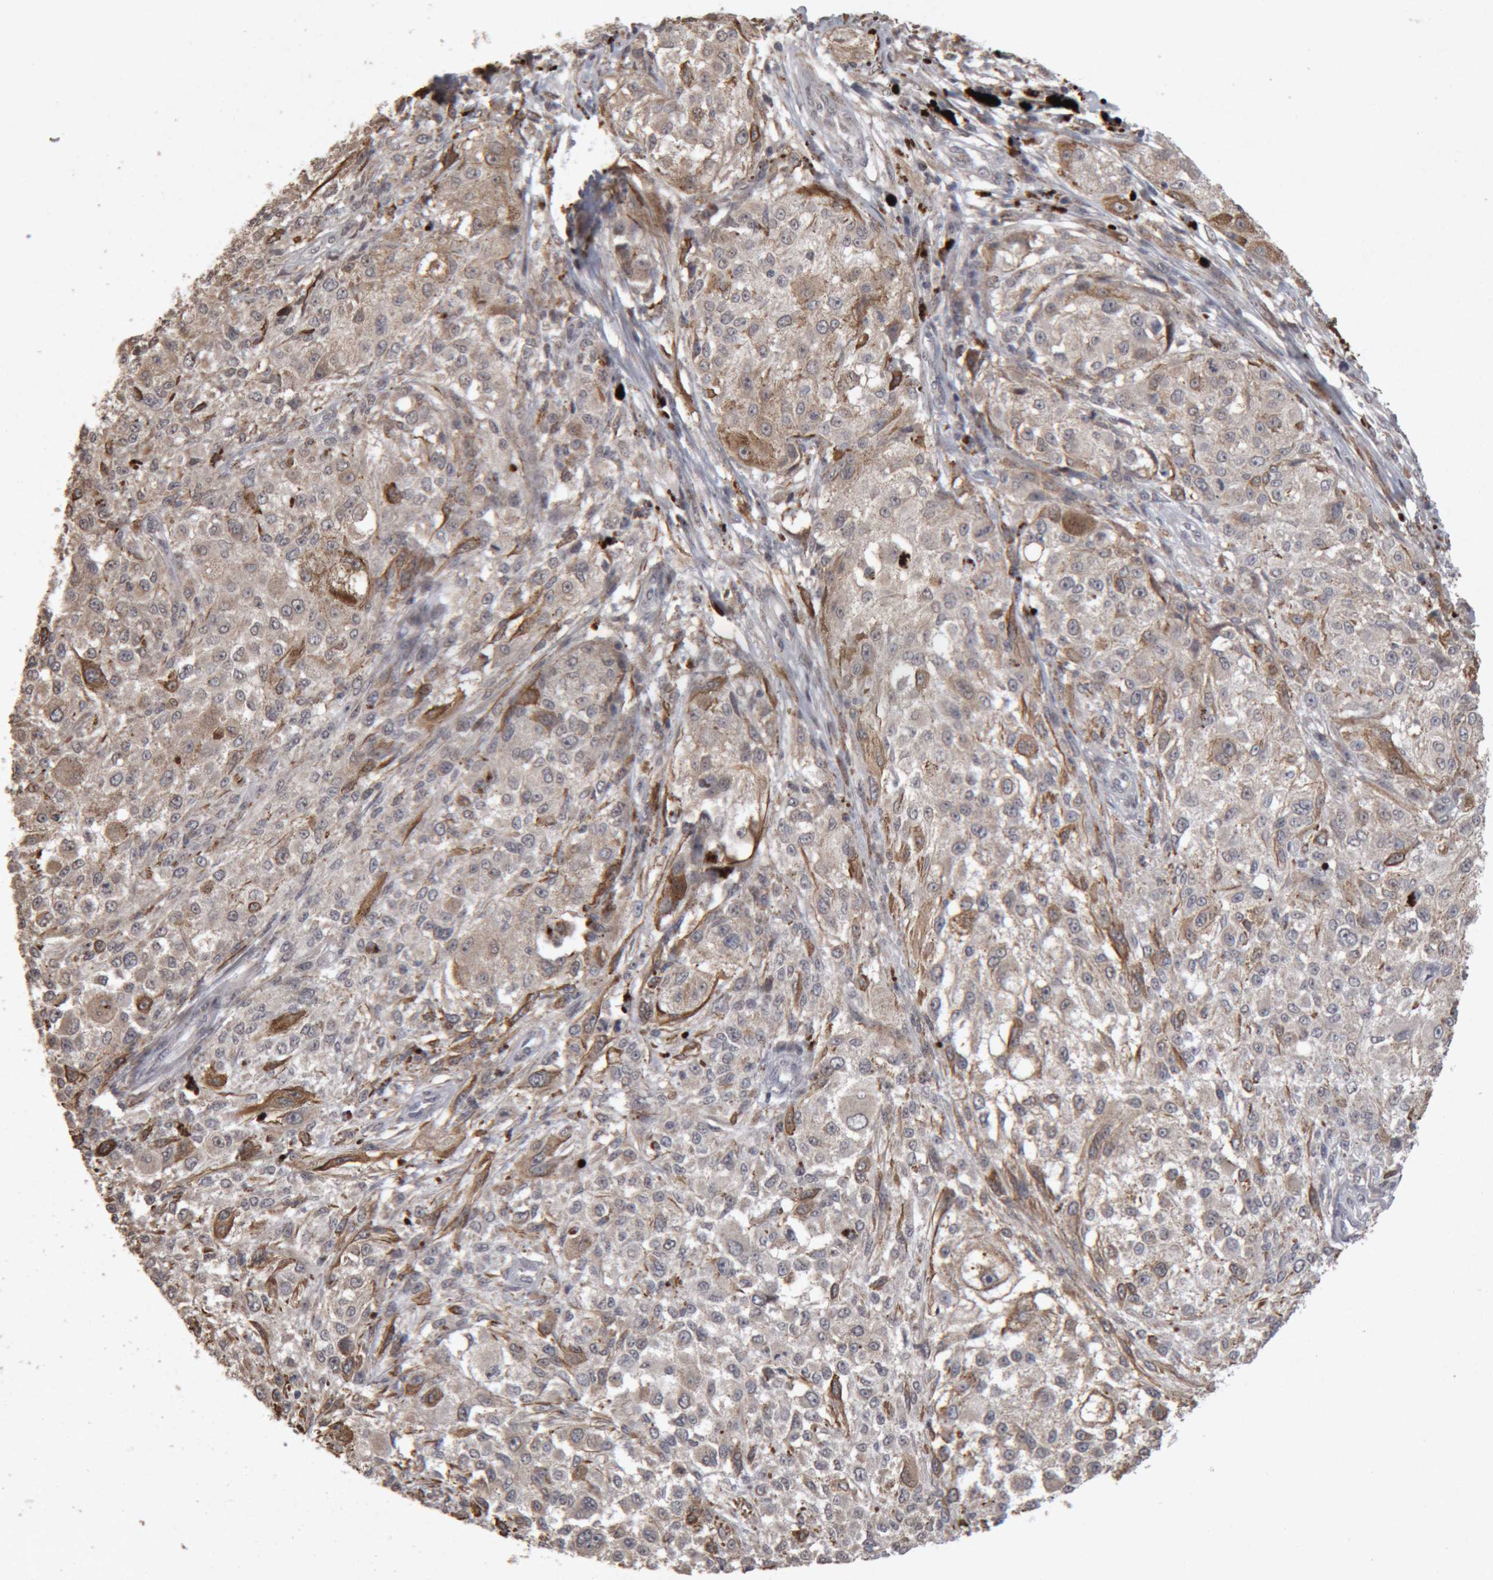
{"staining": {"intensity": "moderate", "quantity": "<25%", "location": "cytoplasmic/membranous"}, "tissue": "melanoma", "cell_type": "Tumor cells", "image_type": "cancer", "snomed": [{"axis": "morphology", "description": "Necrosis, NOS"}, {"axis": "morphology", "description": "Malignant melanoma, NOS"}, {"axis": "topography", "description": "Skin"}], "caption": "A histopathology image of melanoma stained for a protein exhibits moderate cytoplasmic/membranous brown staining in tumor cells.", "gene": "MEP1A", "patient": {"sex": "female", "age": 87}}